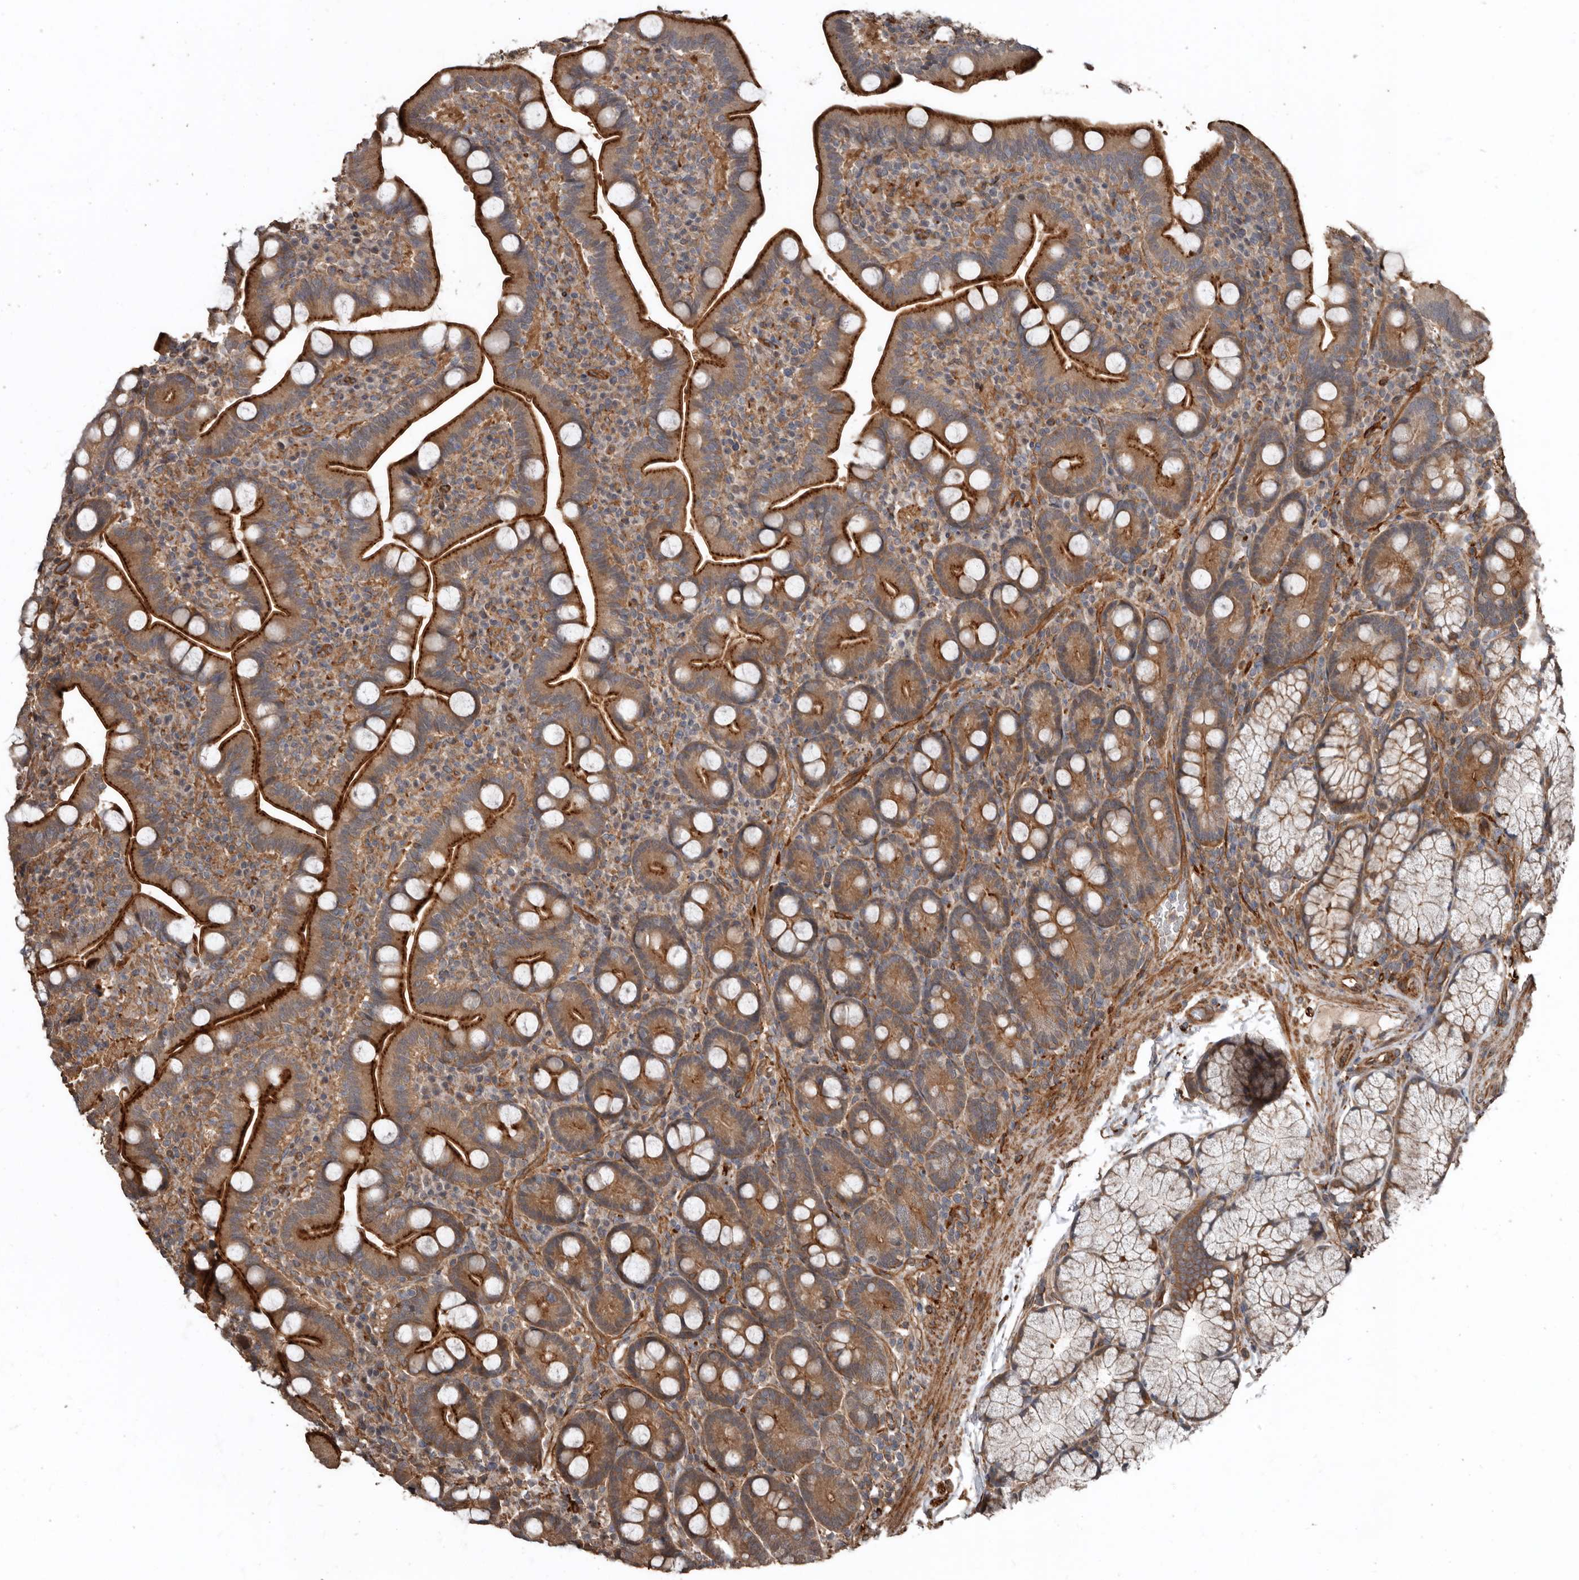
{"staining": {"intensity": "moderate", "quantity": ">75%", "location": "cytoplasmic/membranous"}, "tissue": "duodenum", "cell_type": "Glandular cells", "image_type": "normal", "snomed": [{"axis": "morphology", "description": "Normal tissue, NOS"}, {"axis": "topography", "description": "Duodenum"}], "caption": "Immunohistochemistry (IHC) (DAB) staining of benign duodenum displays moderate cytoplasmic/membranous protein expression in about >75% of glandular cells.", "gene": "EXOC3L1", "patient": {"sex": "male", "age": 35}}